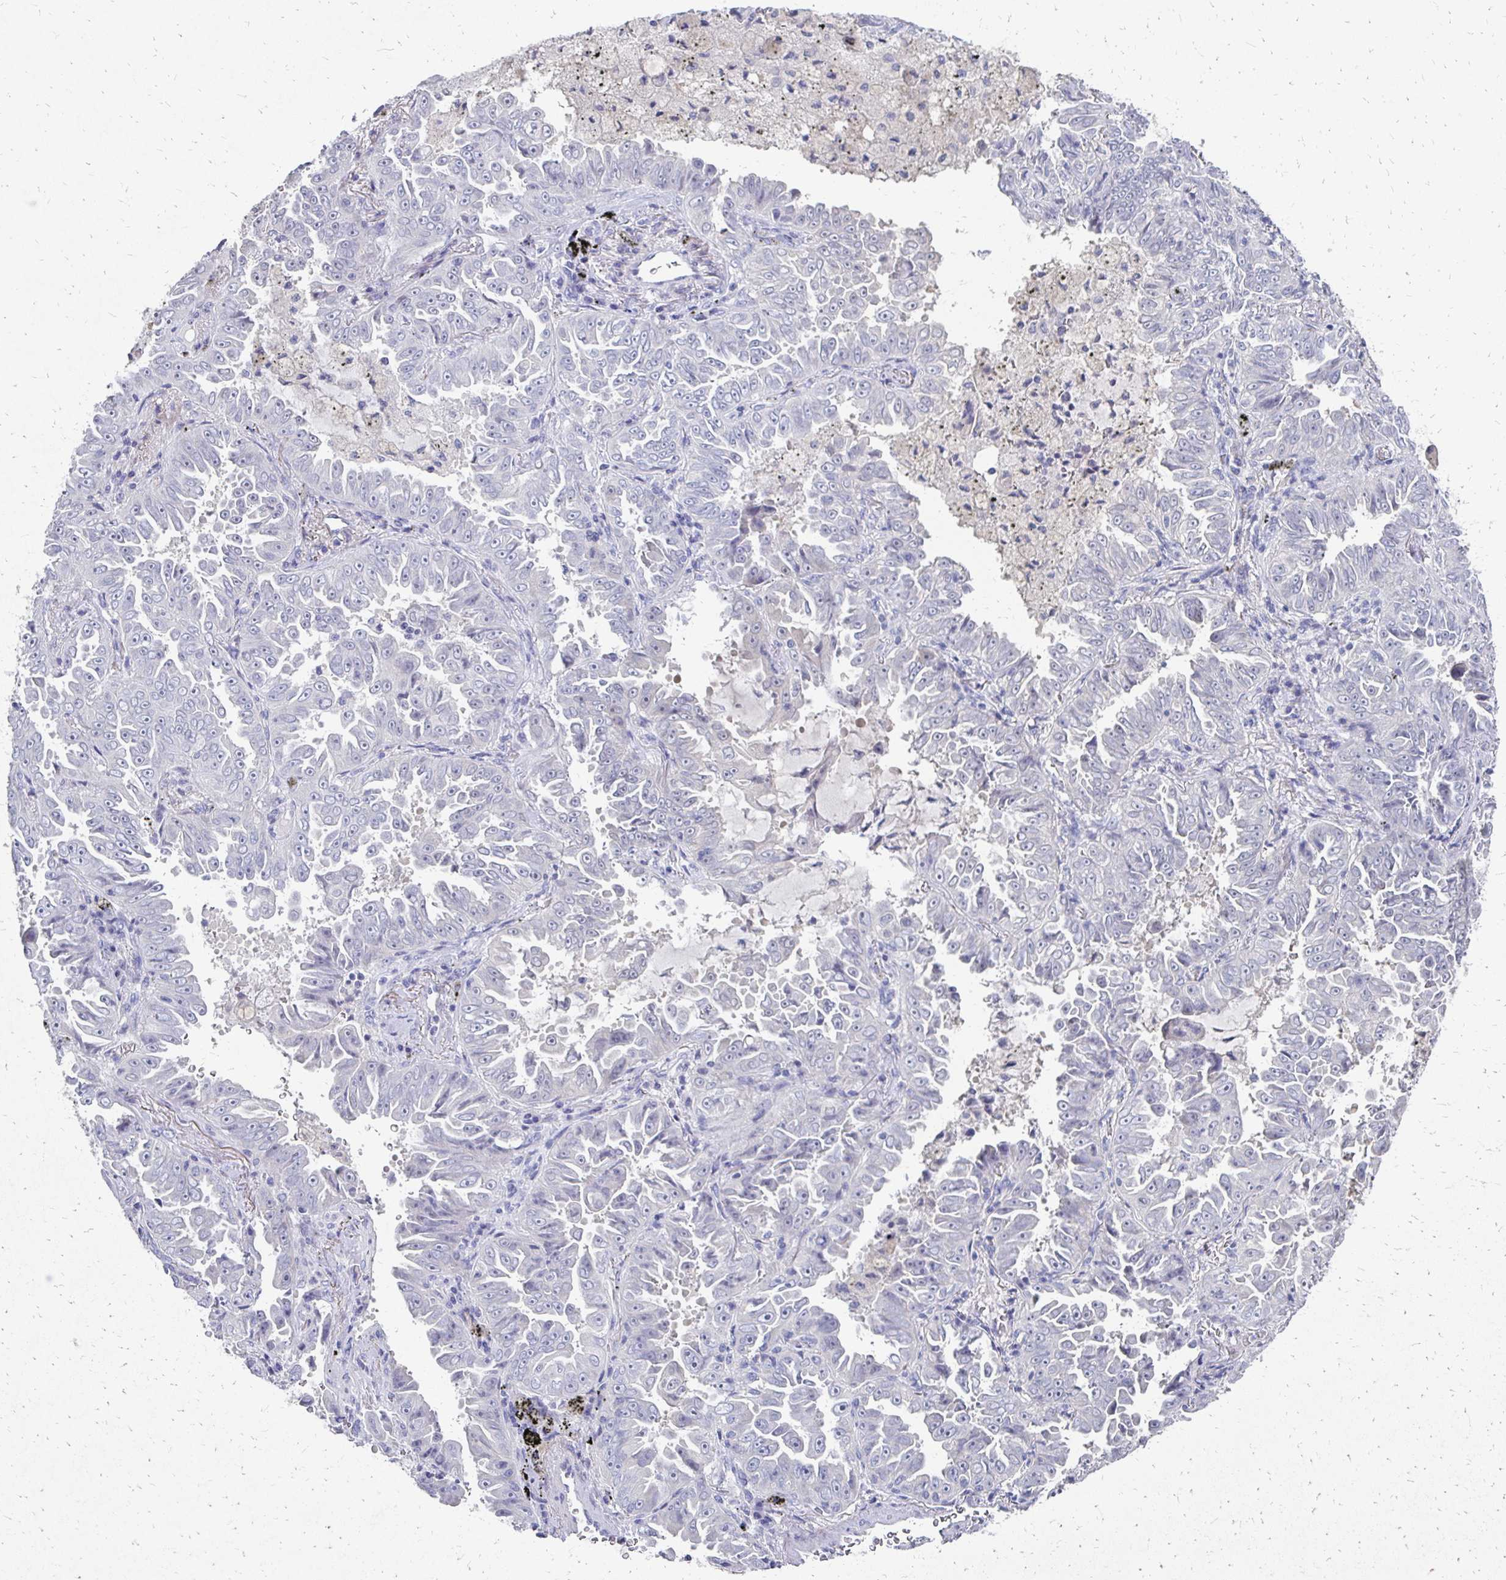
{"staining": {"intensity": "negative", "quantity": "none", "location": "none"}, "tissue": "lung cancer", "cell_type": "Tumor cells", "image_type": "cancer", "snomed": [{"axis": "morphology", "description": "Adenocarcinoma, NOS"}, {"axis": "topography", "description": "Lung"}], "caption": "A photomicrograph of lung adenocarcinoma stained for a protein shows no brown staining in tumor cells. (DAB IHC visualized using brightfield microscopy, high magnification).", "gene": "SYCP3", "patient": {"sex": "female", "age": 52}}